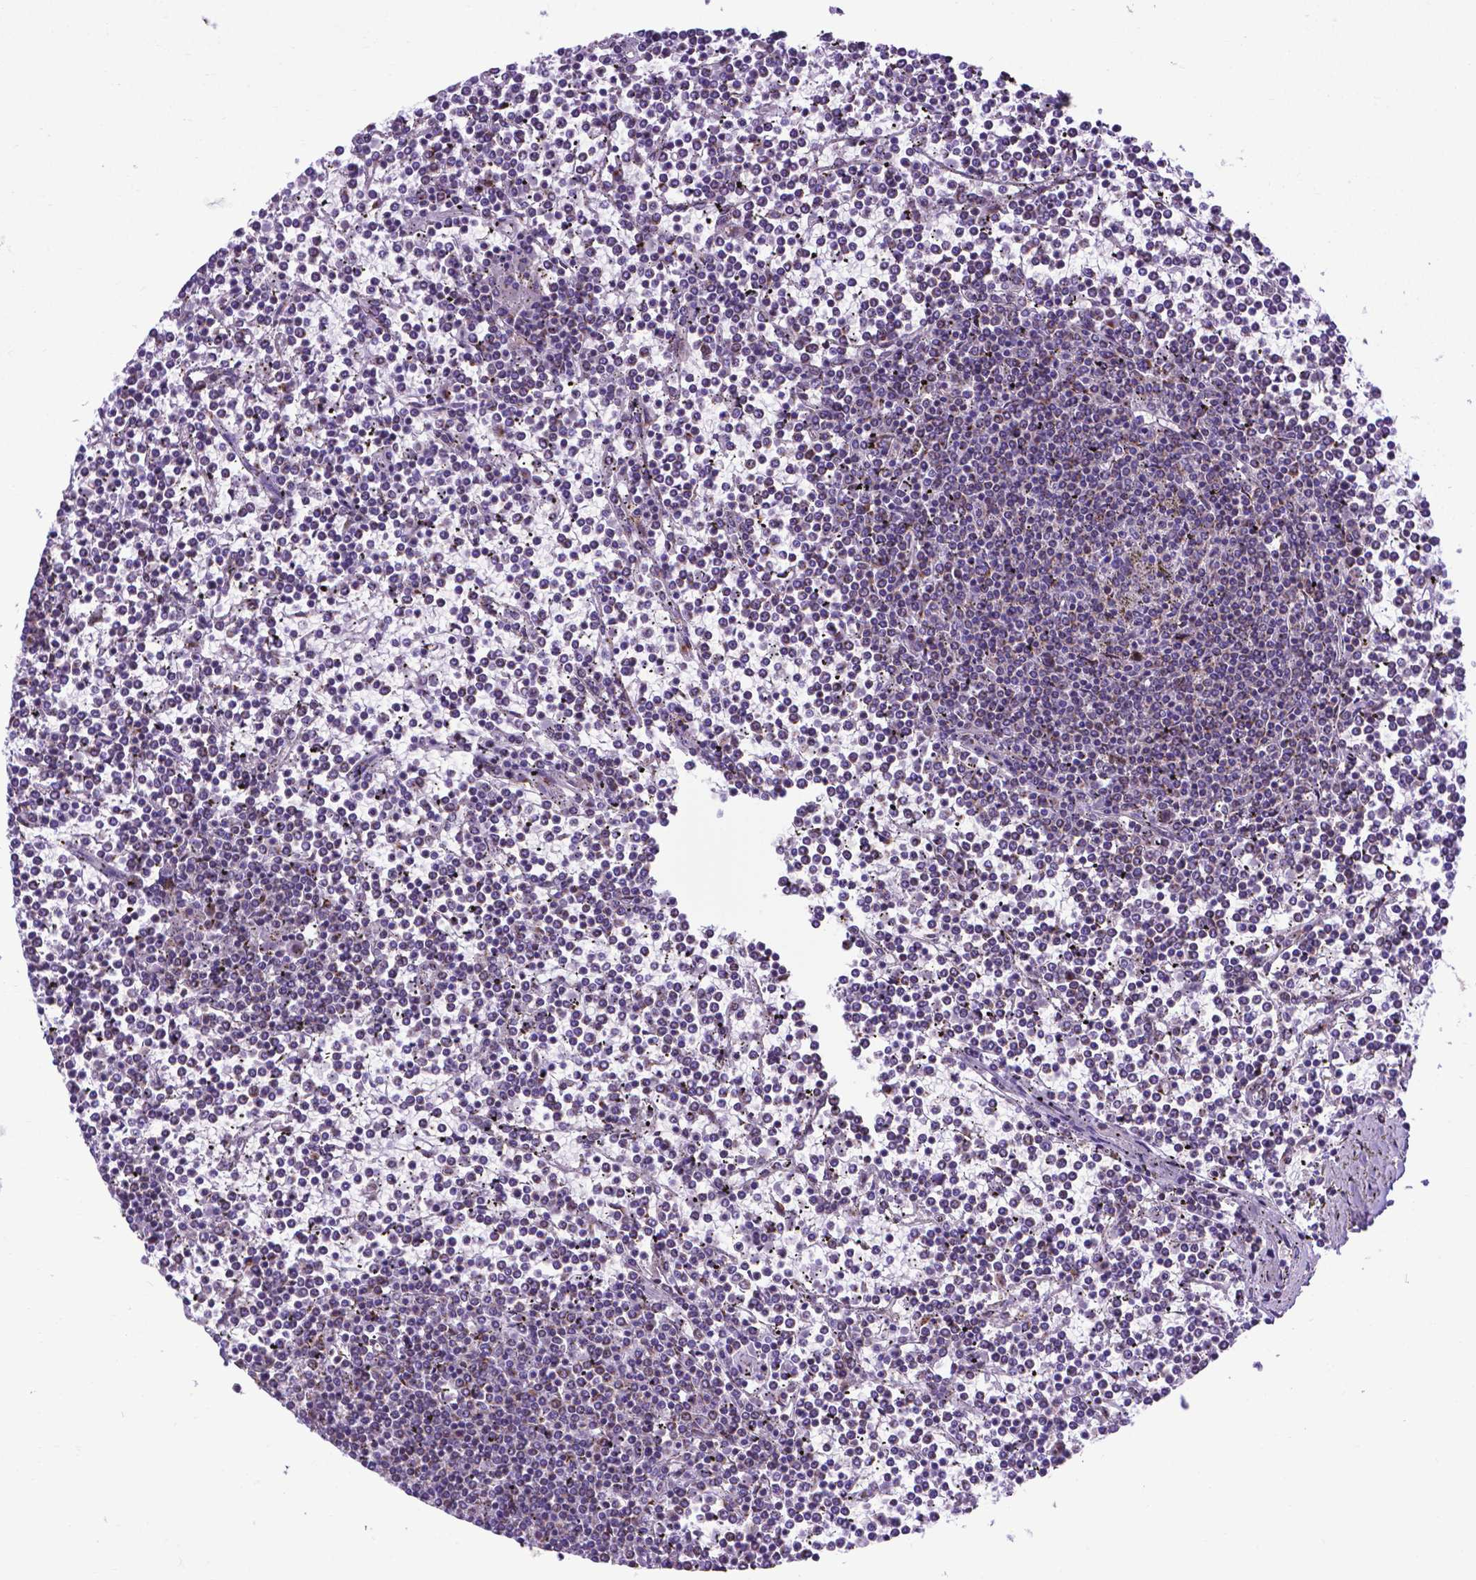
{"staining": {"intensity": "negative", "quantity": "none", "location": "none"}, "tissue": "lymphoma", "cell_type": "Tumor cells", "image_type": "cancer", "snomed": [{"axis": "morphology", "description": "Malignant lymphoma, non-Hodgkin's type, Low grade"}, {"axis": "topography", "description": "Spleen"}], "caption": "A high-resolution histopathology image shows IHC staining of lymphoma, which displays no significant expression in tumor cells.", "gene": "MRPL10", "patient": {"sex": "female", "age": 19}}